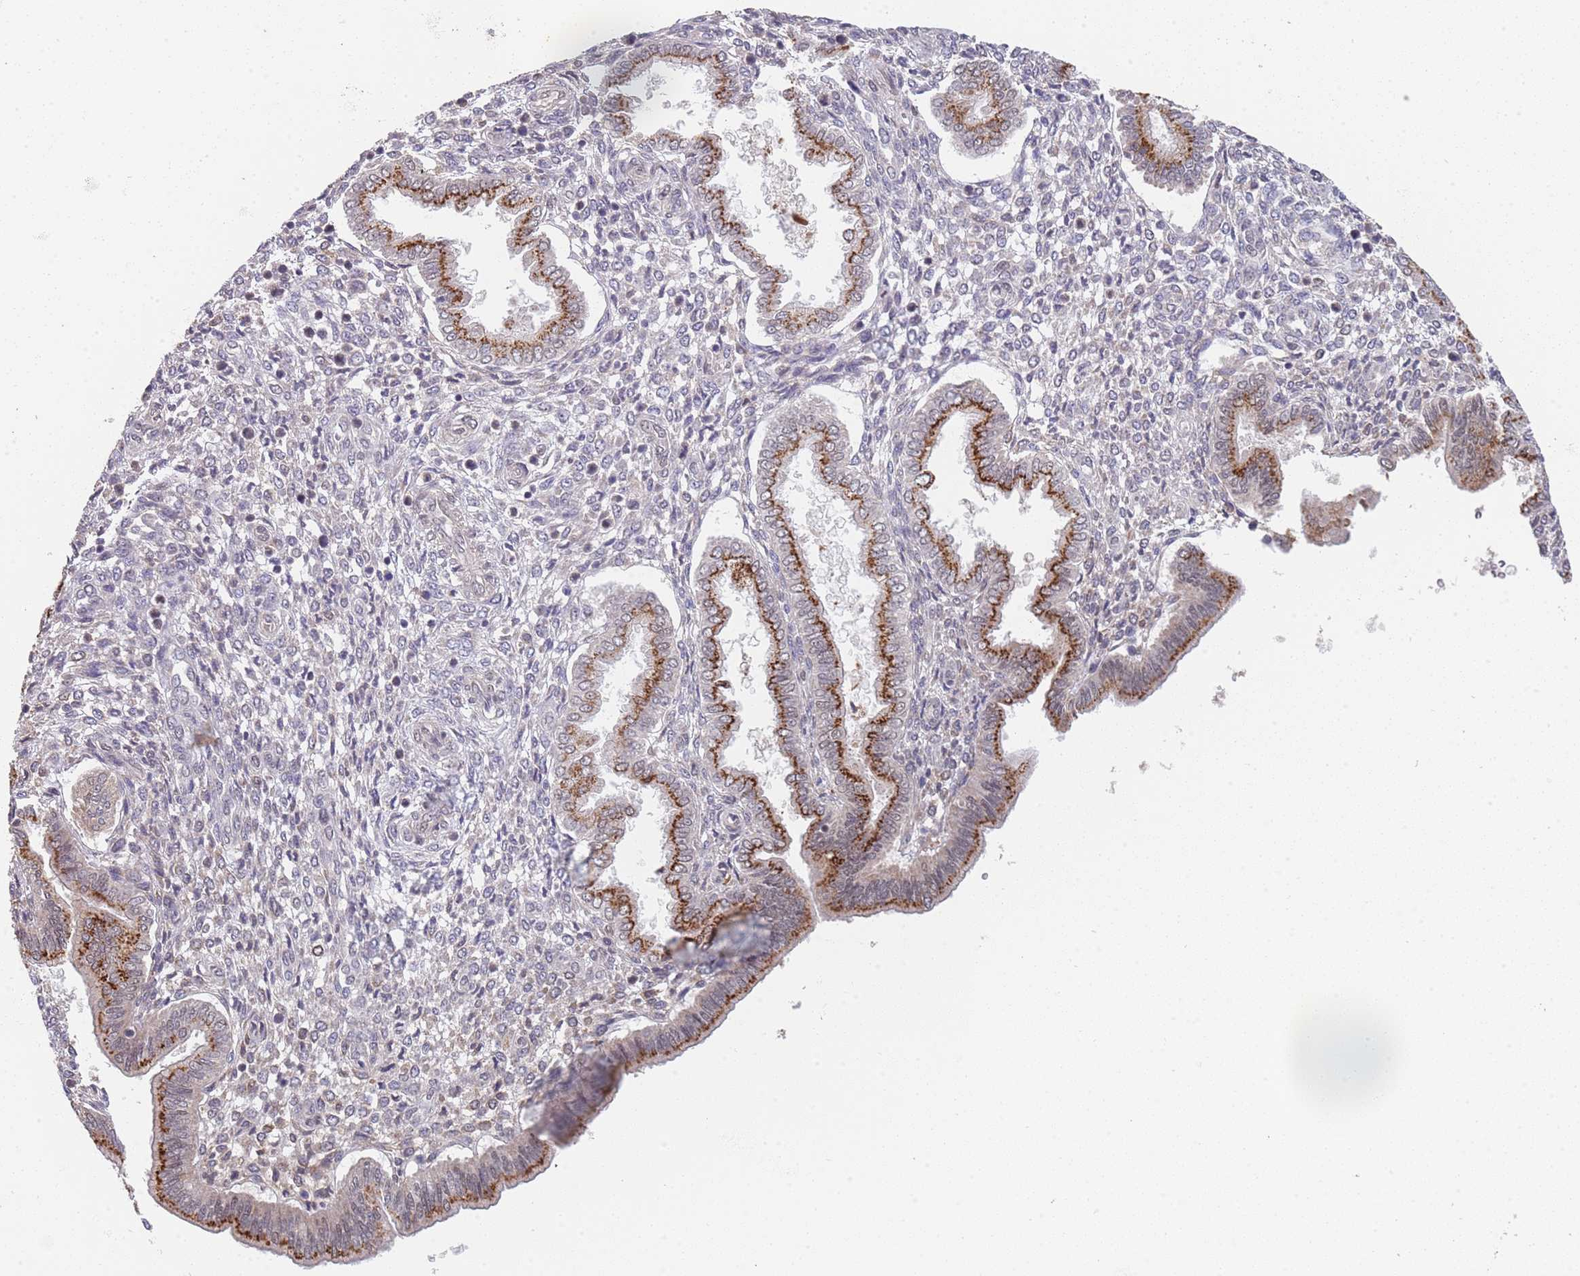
{"staining": {"intensity": "negative", "quantity": "none", "location": "none"}, "tissue": "endometrium", "cell_type": "Cells in endometrial stroma", "image_type": "normal", "snomed": [{"axis": "morphology", "description": "Normal tissue, NOS"}, {"axis": "topography", "description": "Endometrium"}], "caption": "Micrograph shows no protein positivity in cells in endometrial stroma of unremarkable endometrium.", "gene": "B4GALT4", "patient": {"sex": "female", "age": 24}}